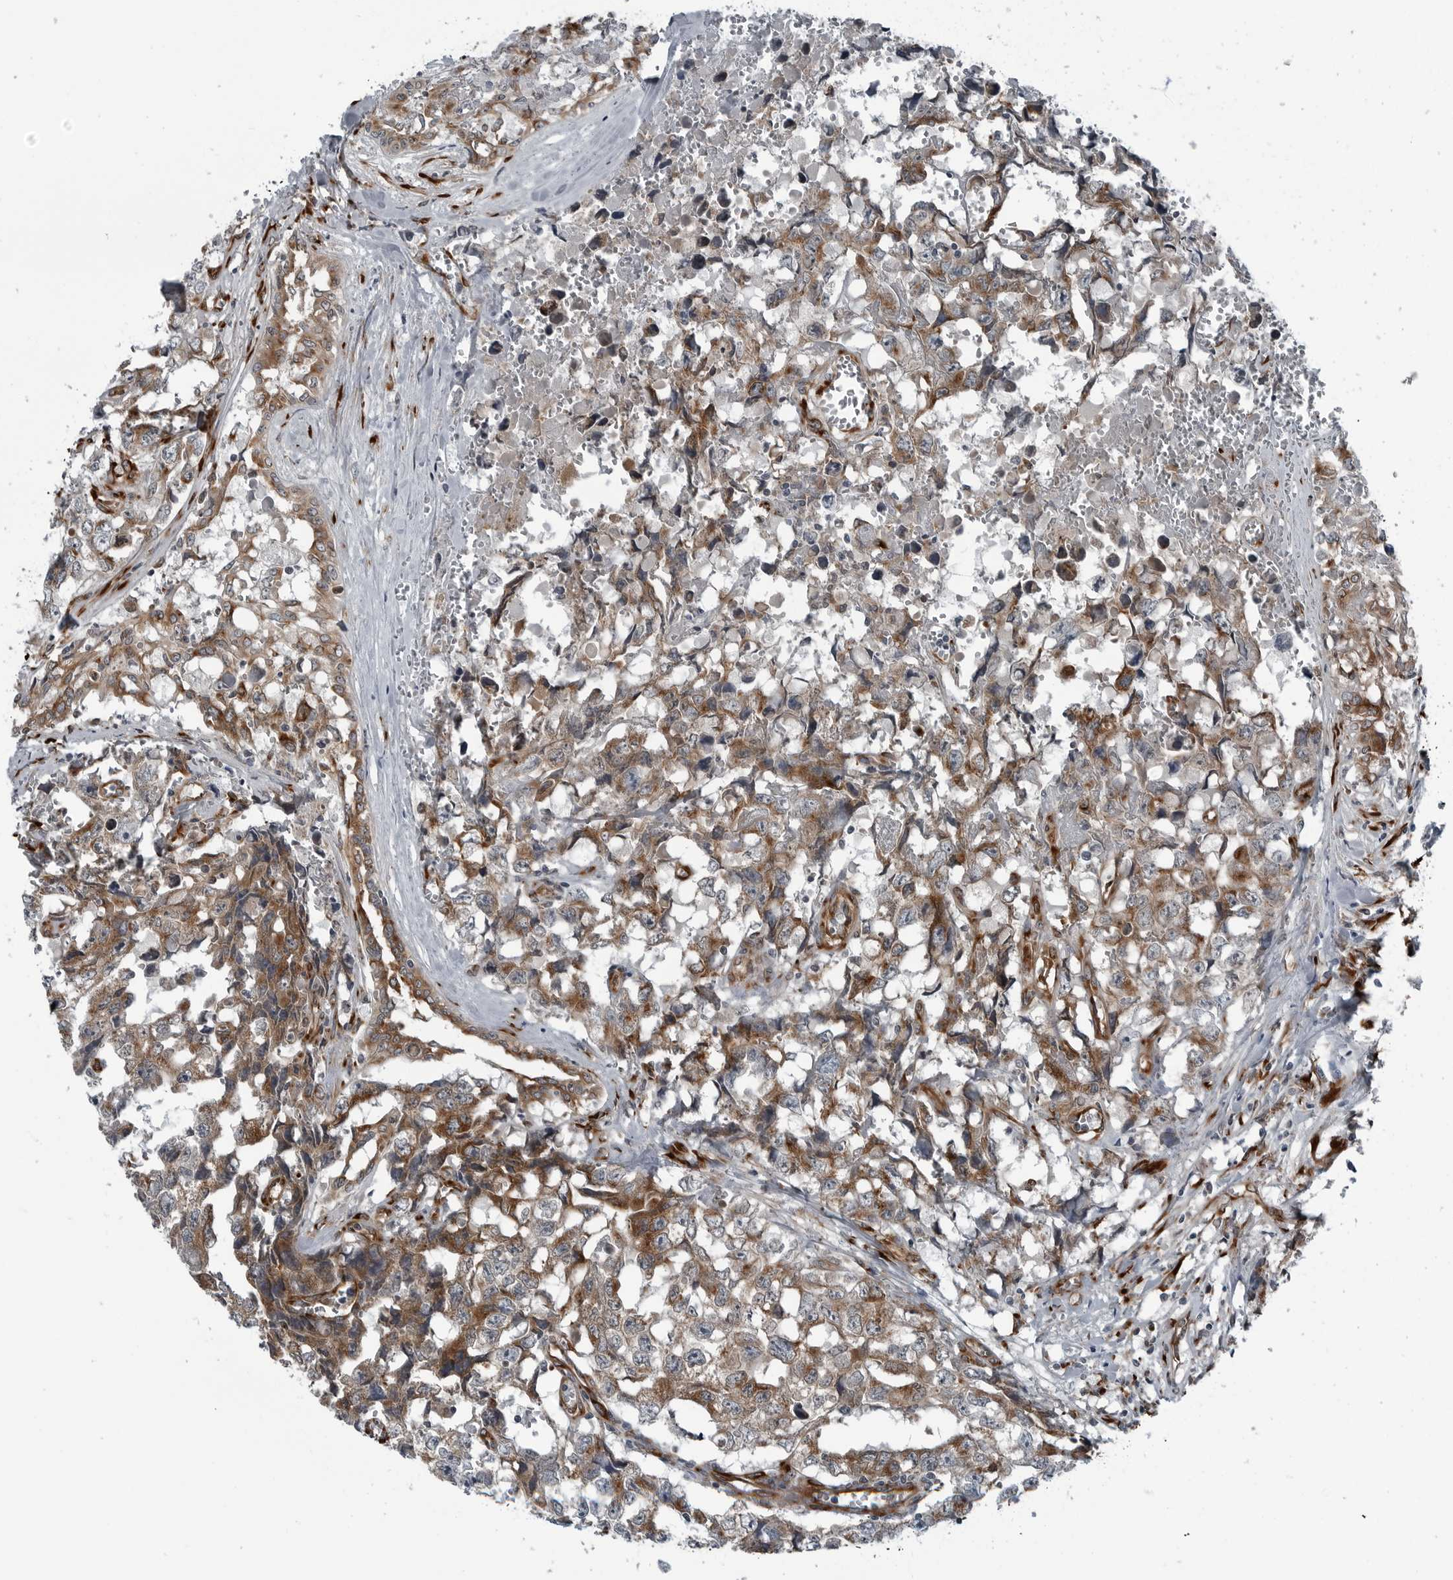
{"staining": {"intensity": "moderate", "quantity": ">75%", "location": "cytoplasmic/membranous"}, "tissue": "testis cancer", "cell_type": "Tumor cells", "image_type": "cancer", "snomed": [{"axis": "morphology", "description": "Carcinoma, Embryonal, NOS"}, {"axis": "topography", "description": "Testis"}], "caption": "Immunohistochemical staining of human embryonal carcinoma (testis) exhibits medium levels of moderate cytoplasmic/membranous staining in approximately >75% of tumor cells. The protein is shown in brown color, while the nuclei are stained blue.", "gene": "CEP85", "patient": {"sex": "male", "age": 31}}